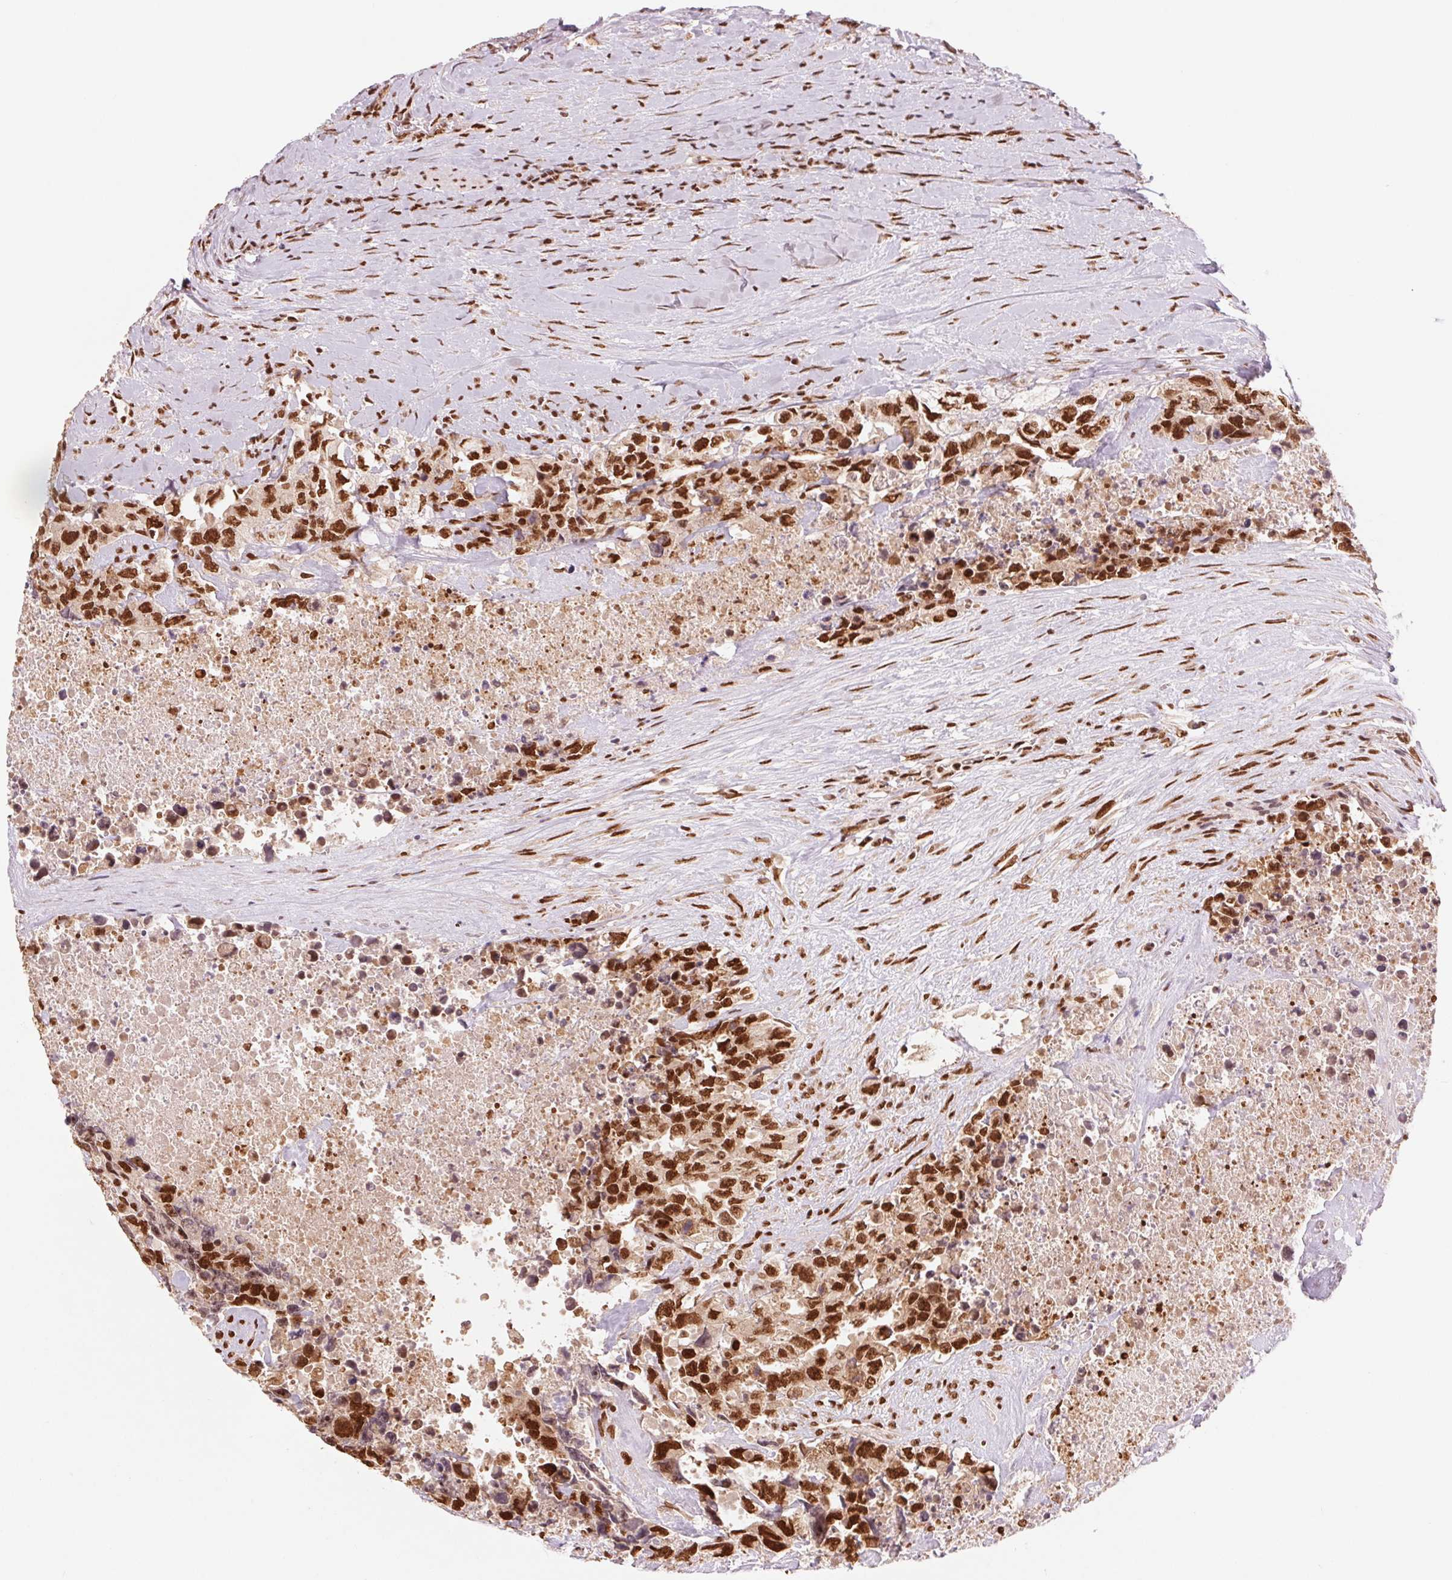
{"staining": {"intensity": "strong", "quantity": ">75%", "location": "nuclear"}, "tissue": "testis cancer", "cell_type": "Tumor cells", "image_type": "cancer", "snomed": [{"axis": "morphology", "description": "Carcinoma, Embryonal, NOS"}, {"axis": "topography", "description": "Testis"}], "caption": "Immunohistochemistry (DAB (3,3'-diaminobenzidine)) staining of testis cancer displays strong nuclear protein staining in about >75% of tumor cells. The staining was performed using DAB (3,3'-diaminobenzidine), with brown indicating positive protein expression. Nuclei are stained blue with hematoxylin.", "gene": "TTLL9", "patient": {"sex": "male", "age": 24}}